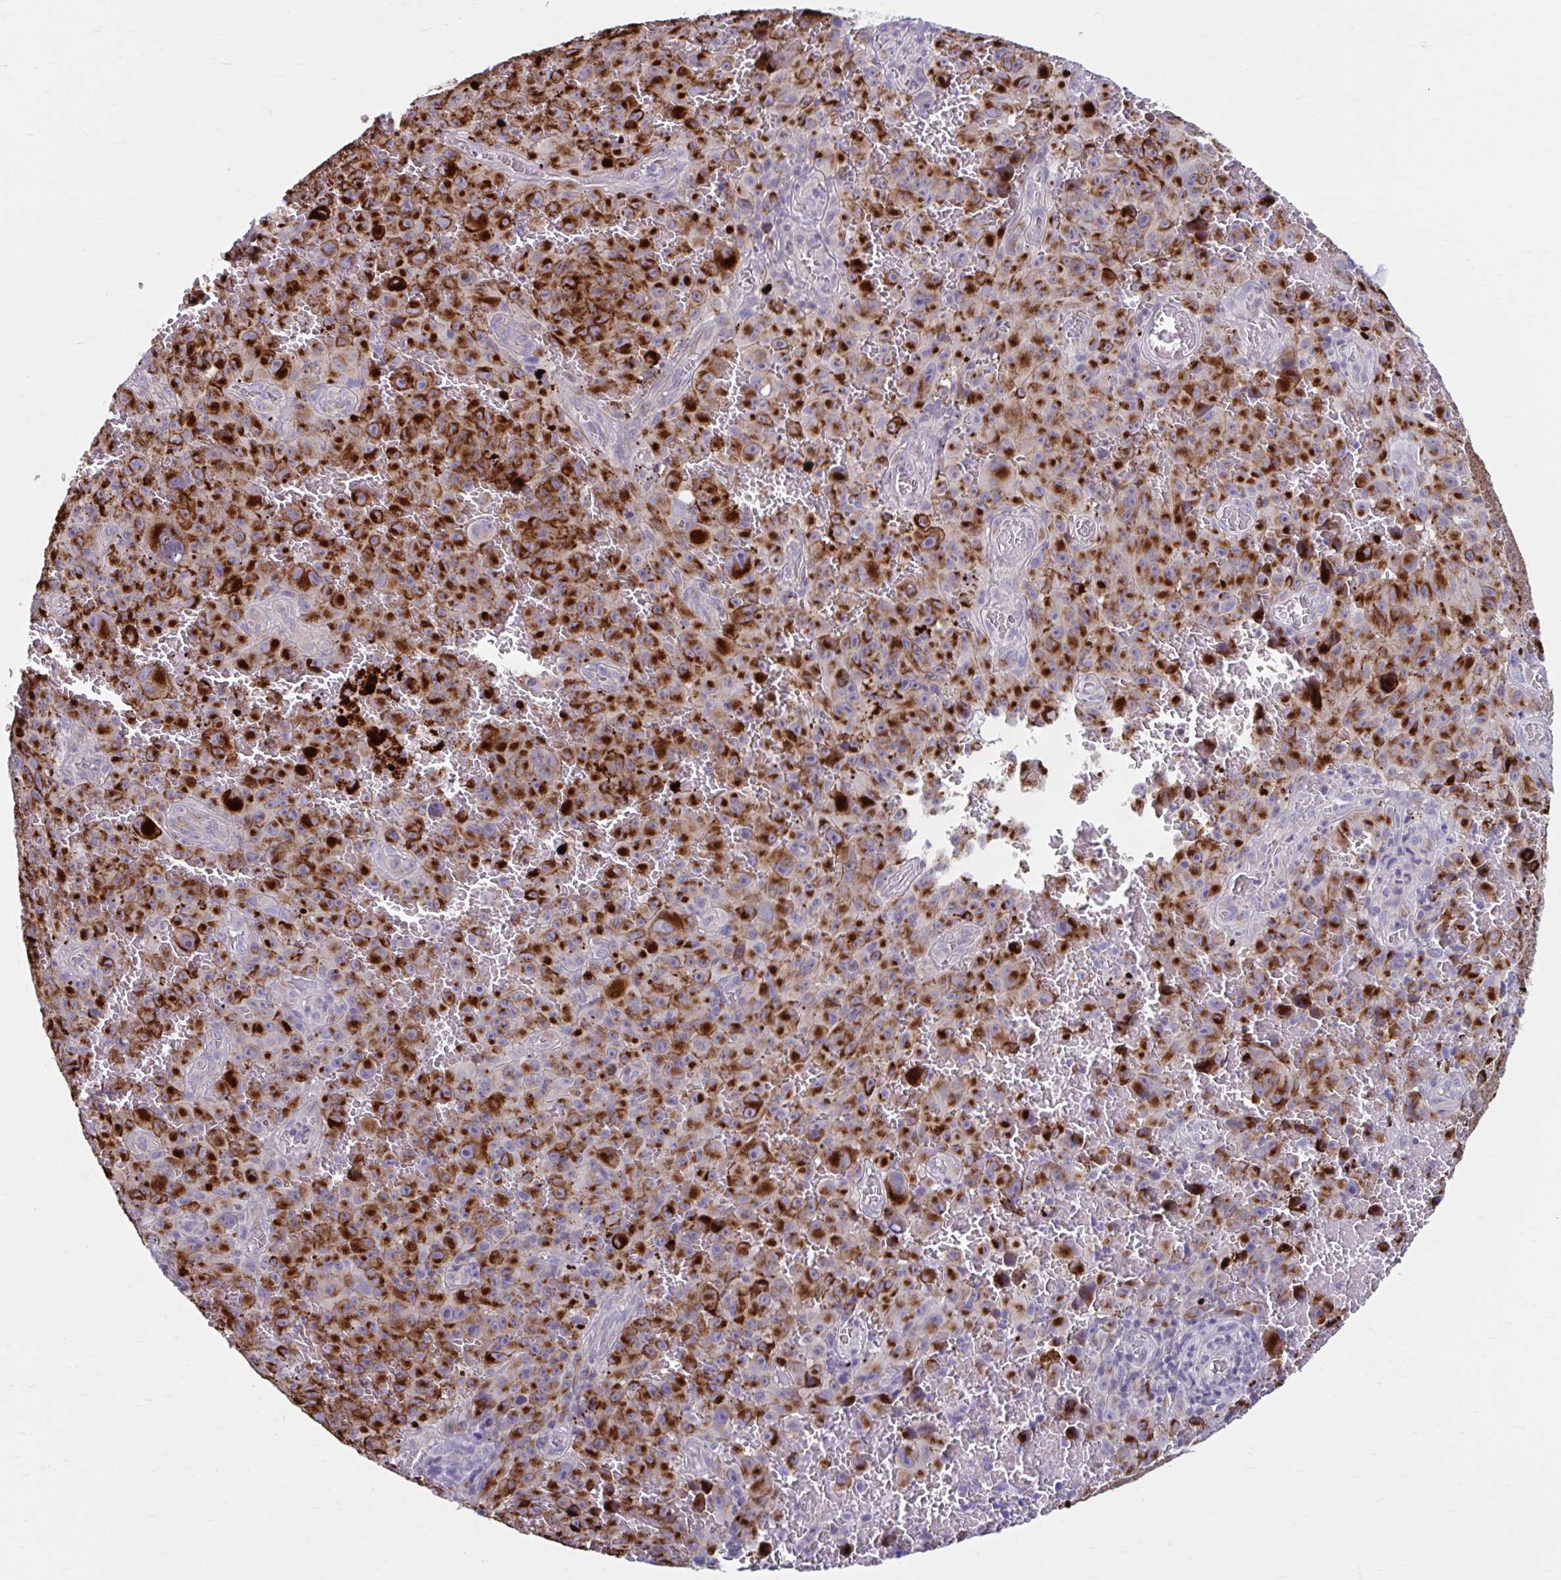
{"staining": {"intensity": "strong", "quantity": ">75%", "location": "cytoplasmic/membranous"}, "tissue": "melanoma", "cell_type": "Tumor cells", "image_type": "cancer", "snomed": [{"axis": "morphology", "description": "Malignant melanoma, NOS"}, {"axis": "topography", "description": "Skin"}], "caption": "Melanoma was stained to show a protein in brown. There is high levels of strong cytoplasmic/membranous expression in approximately >75% of tumor cells. (Stains: DAB (3,3'-diaminobenzidine) in brown, nuclei in blue, Microscopy: brightfield microscopy at high magnification).", "gene": "CHST3", "patient": {"sex": "female", "age": 82}}